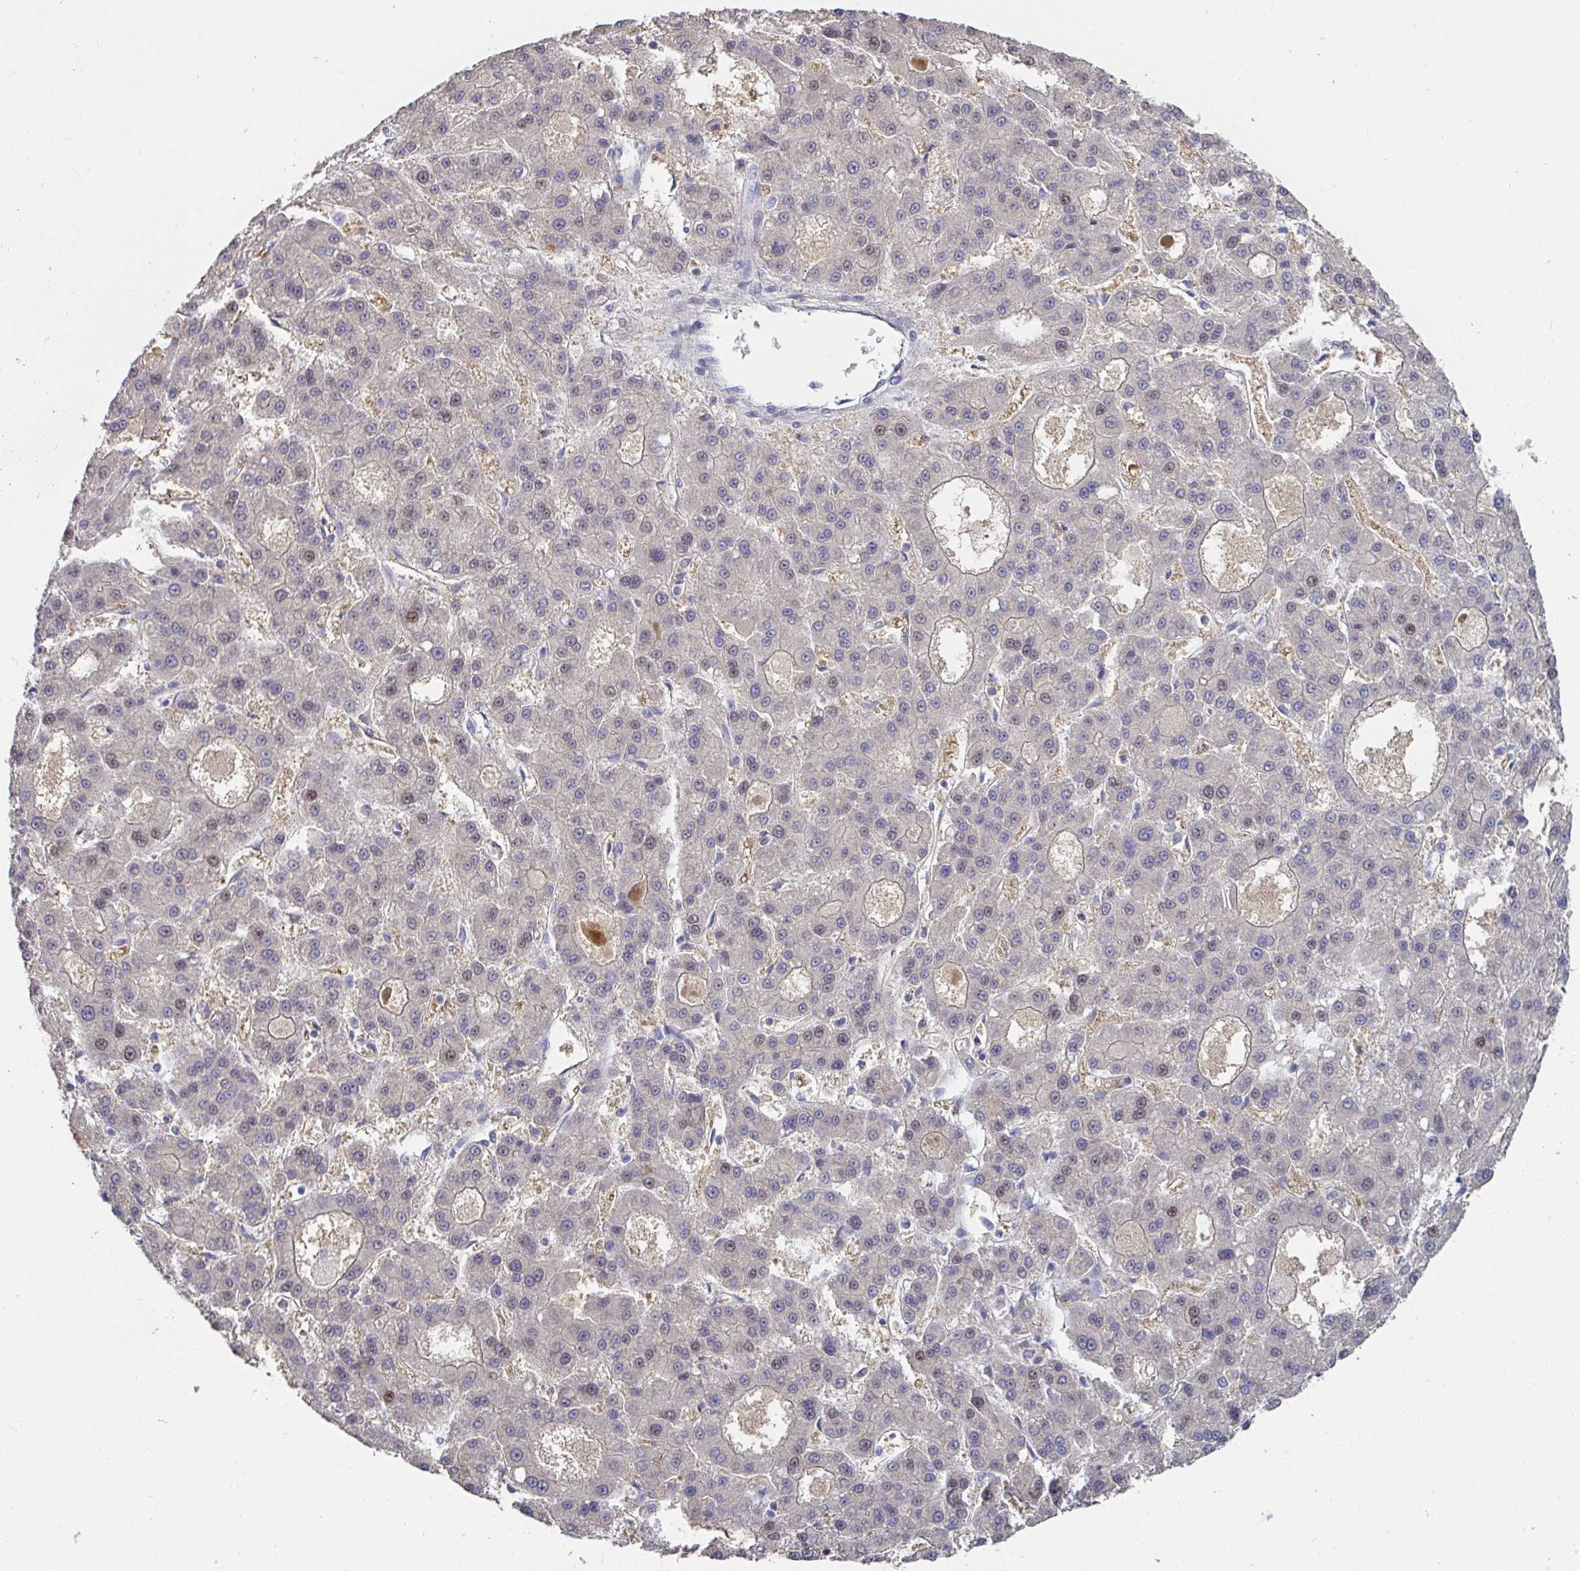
{"staining": {"intensity": "moderate", "quantity": "<25%", "location": "nuclear"}, "tissue": "liver cancer", "cell_type": "Tumor cells", "image_type": "cancer", "snomed": [{"axis": "morphology", "description": "Carcinoma, Hepatocellular, NOS"}, {"axis": "topography", "description": "Liver"}], "caption": "Brown immunohistochemical staining in liver cancer displays moderate nuclear positivity in about <25% of tumor cells.", "gene": "ANO5", "patient": {"sex": "male", "age": 70}}